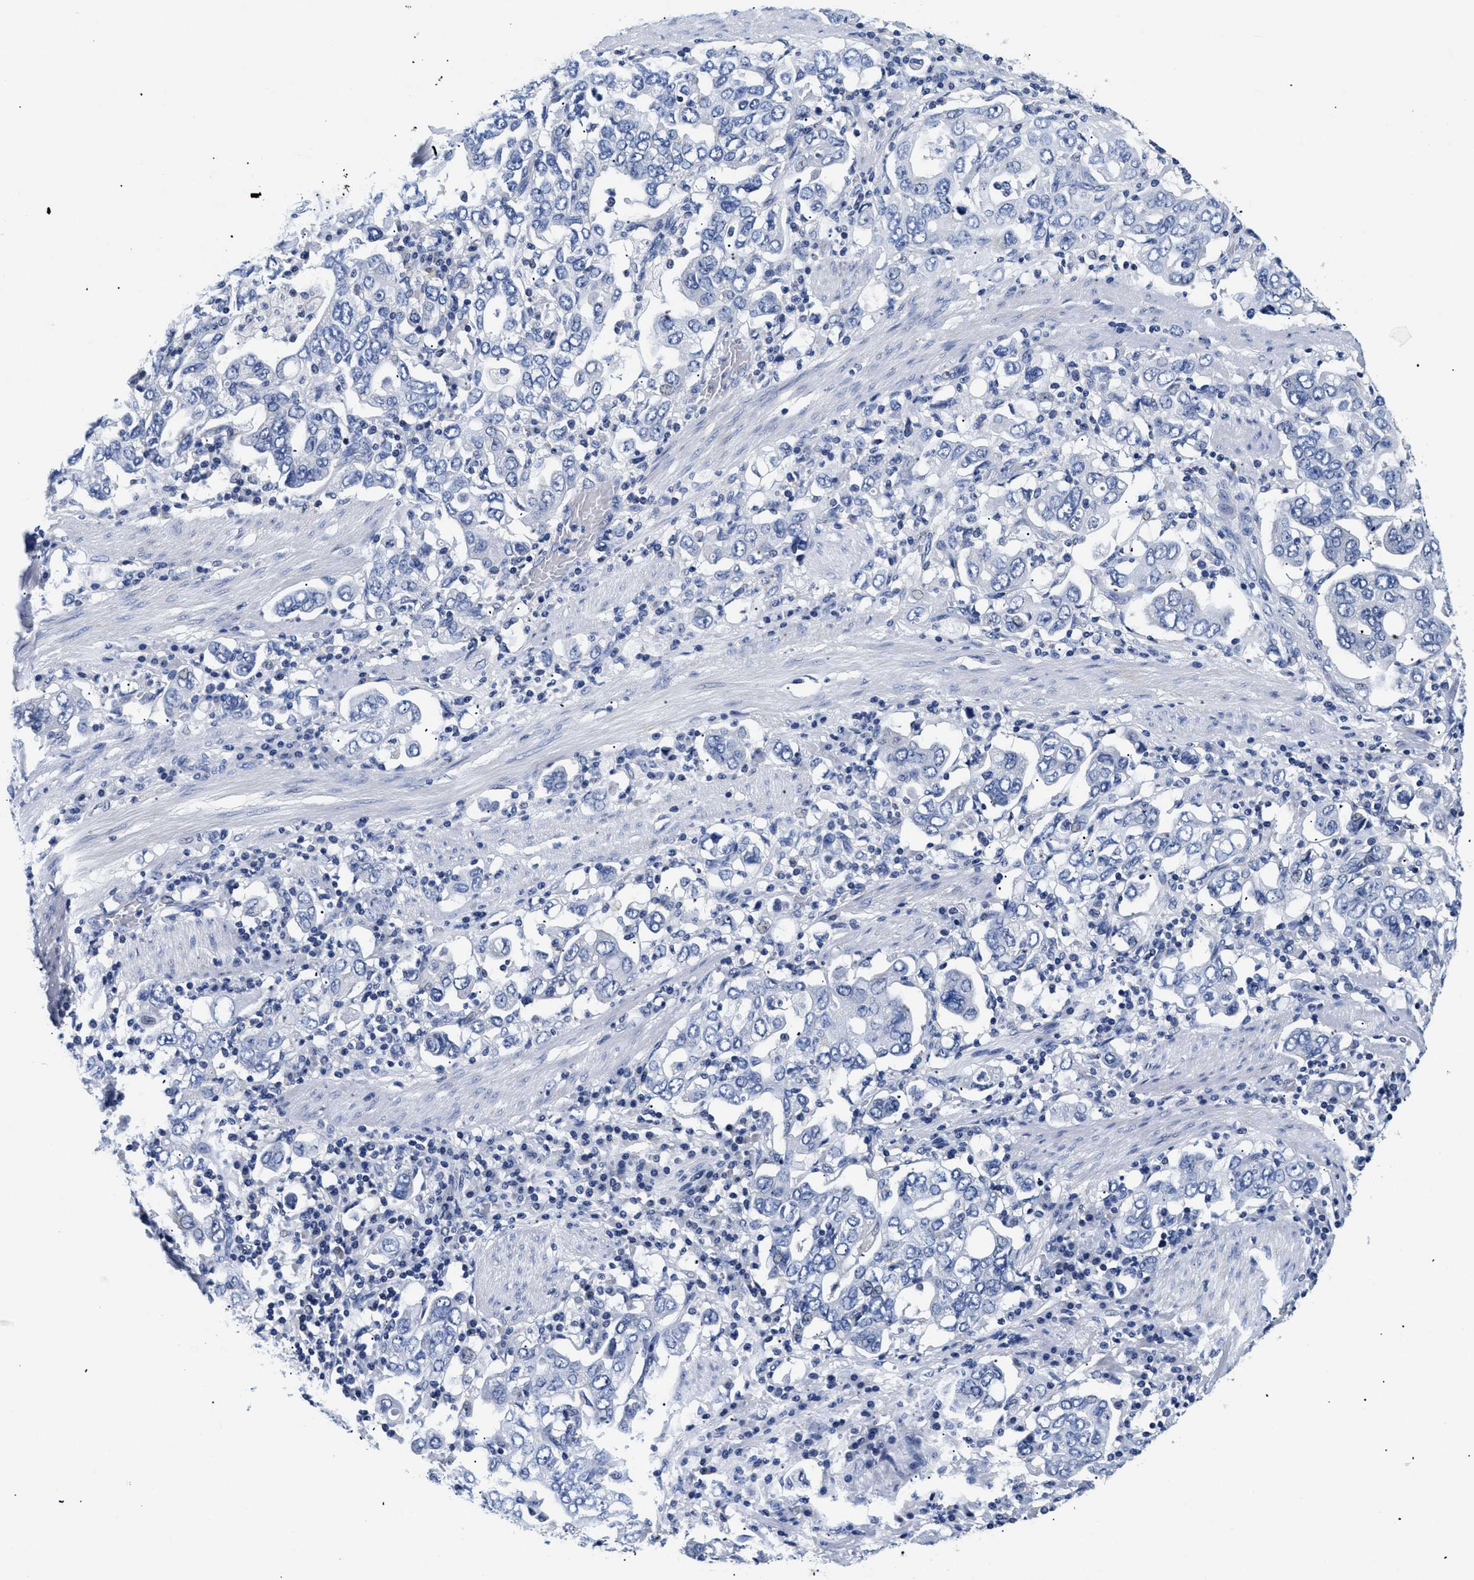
{"staining": {"intensity": "negative", "quantity": "none", "location": "none"}, "tissue": "stomach cancer", "cell_type": "Tumor cells", "image_type": "cancer", "snomed": [{"axis": "morphology", "description": "Adenocarcinoma, NOS"}, {"axis": "topography", "description": "Stomach, upper"}], "caption": "Immunohistochemistry (IHC) histopathology image of stomach cancer stained for a protein (brown), which shows no staining in tumor cells.", "gene": "MEA1", "patient": {"sex": "male", "age": 62}}